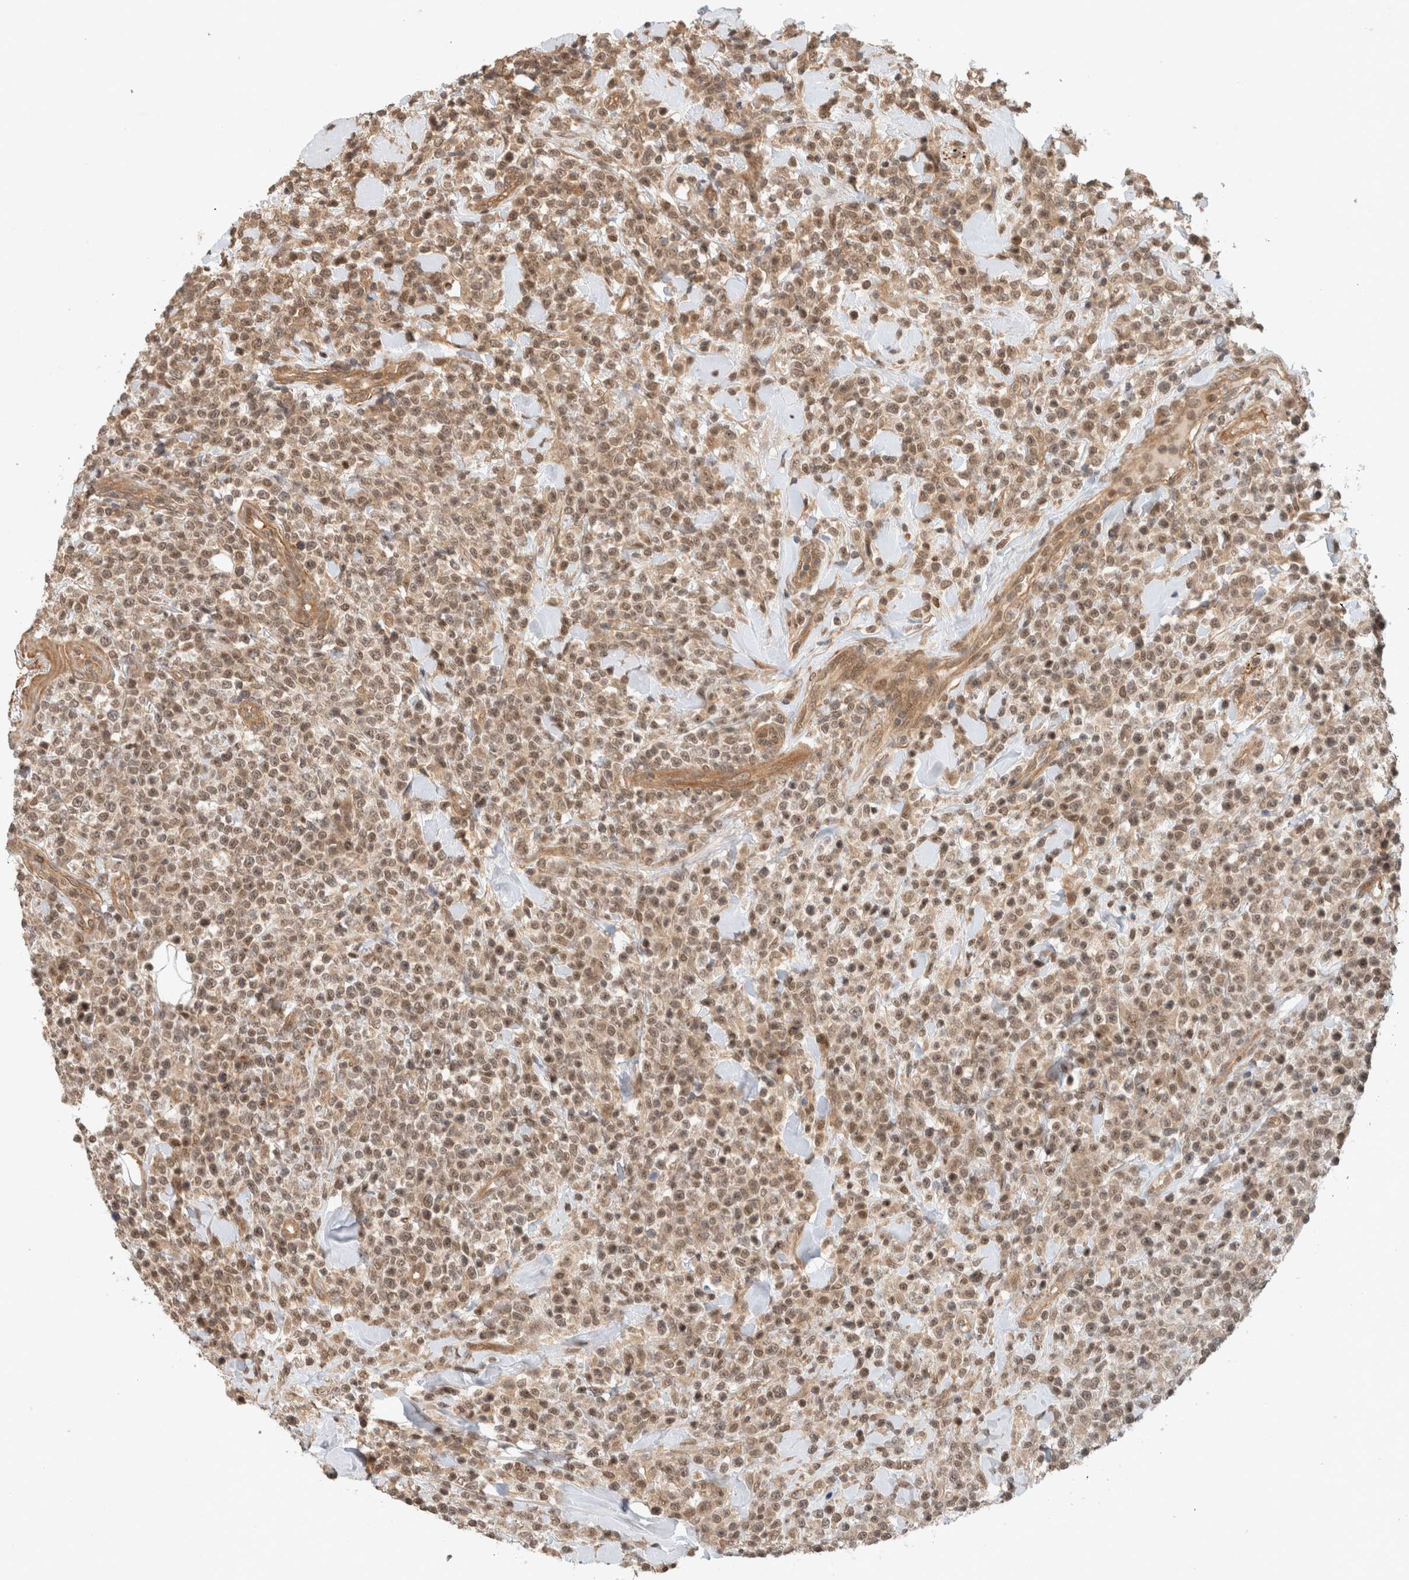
{"staining": {"intensity": "weak", "quantity": ">75%", "location": "nuclear"}, "tissue": "lymphoma", "cell_type": "Tumor cells", "image_type": "cancer", "snomed": [{"axis": "morphology", "description": "Malignant lymphoma, non-Hodgkin's type, High grade"}, {"axis": "topography", "description": "Colon"}], "caption": "This is a photomicrograph of IHC staining of lymphoma, which shows weak expression in the nuclear of tumor cells.", "gene": "CAAP1", "patient": {"sex": "female", "age": 53}}